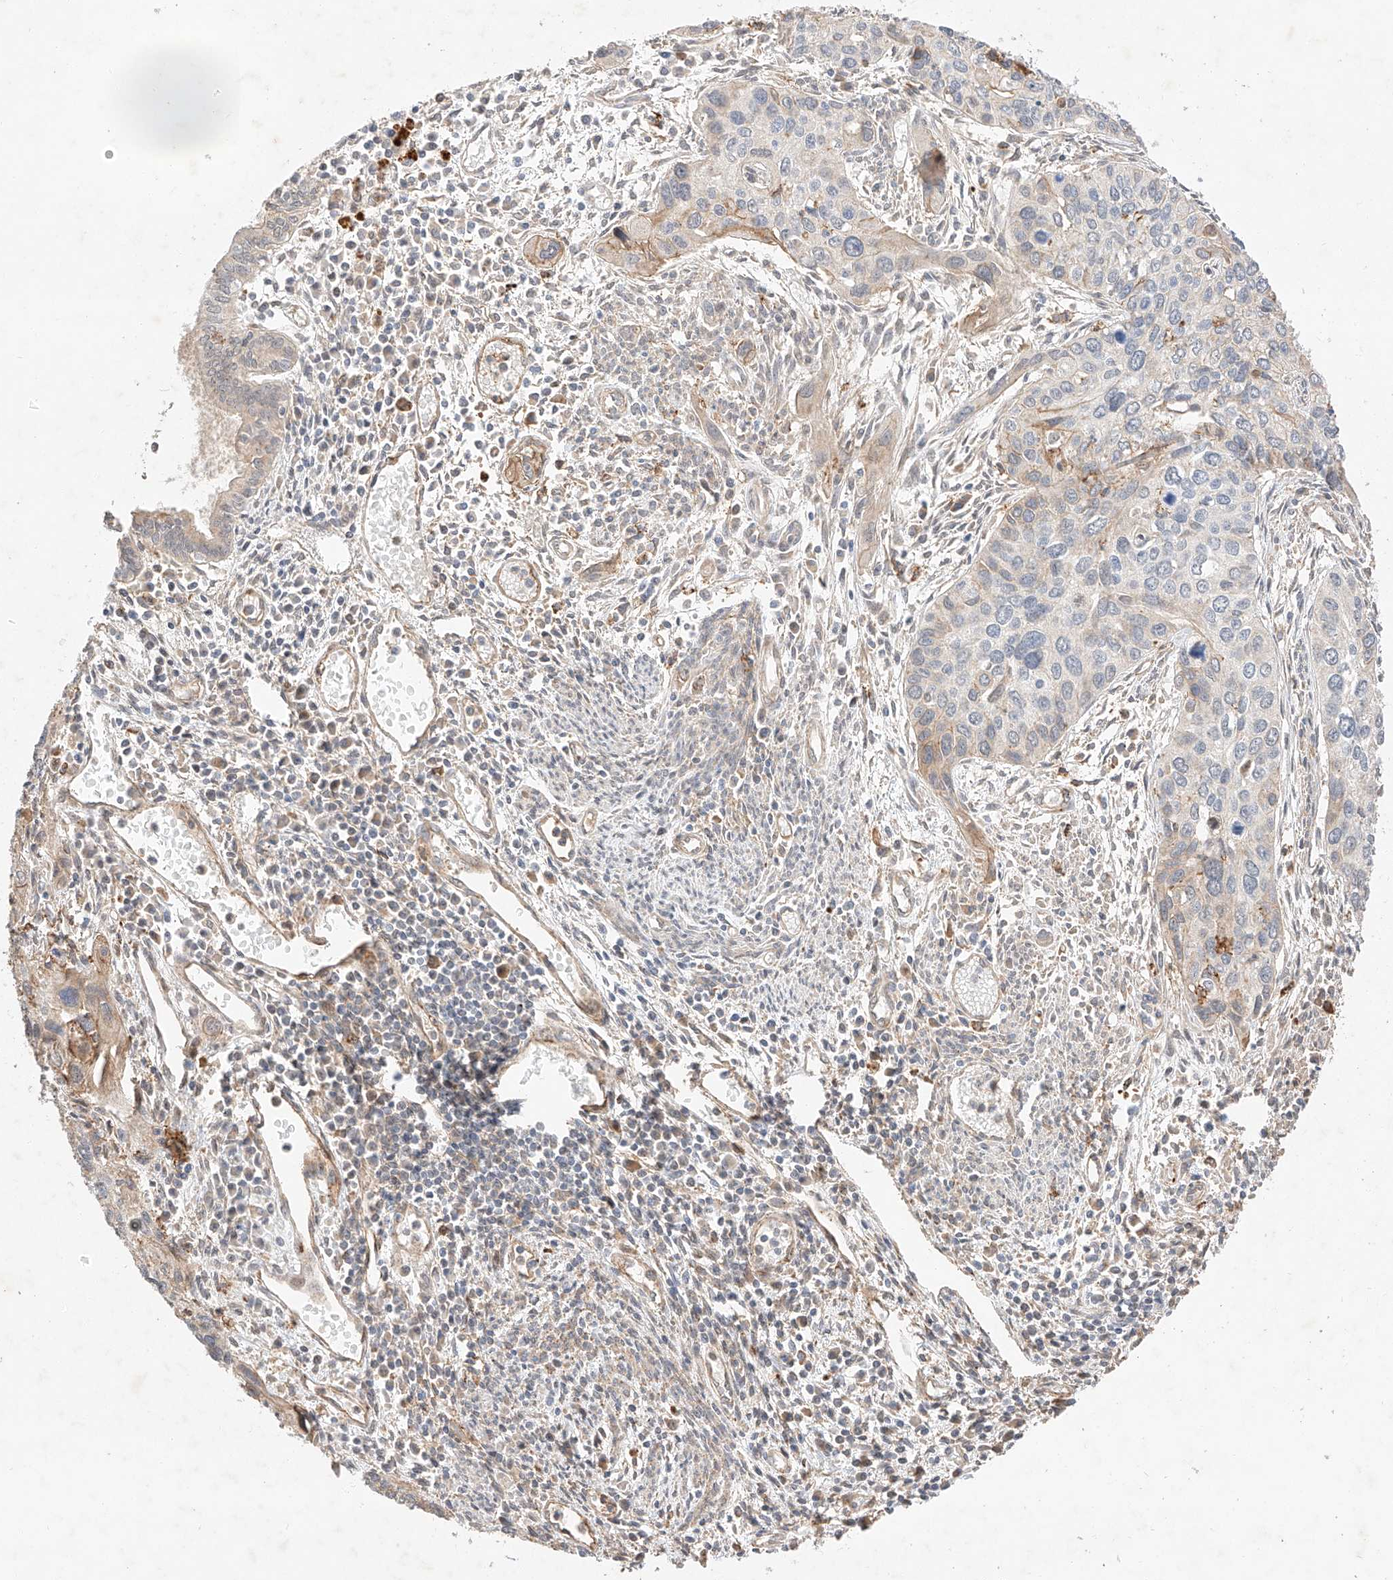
{"staining": {"intensity": "weak", "quantity": "25%-75%", "location": "cytoplasmic/membranous"}, "tissue": "cervical cancer", "cell_type": "Tumor cells", "image_type": "cancer", "snomed": [{"axis": "morphology", "description": "Squamous cell carcinoma, NOS"}, {"axis": "topography", "description": "Cervix"}], "caption": "The photomicrograph shows a brown stain indicating the presence of a protein in the cytoplasmic/membranous of tumor cells in squamous cell carcinoma (cervical).", "gene": "SUSD6", "patient": {"sex": "female", "age": 55}}